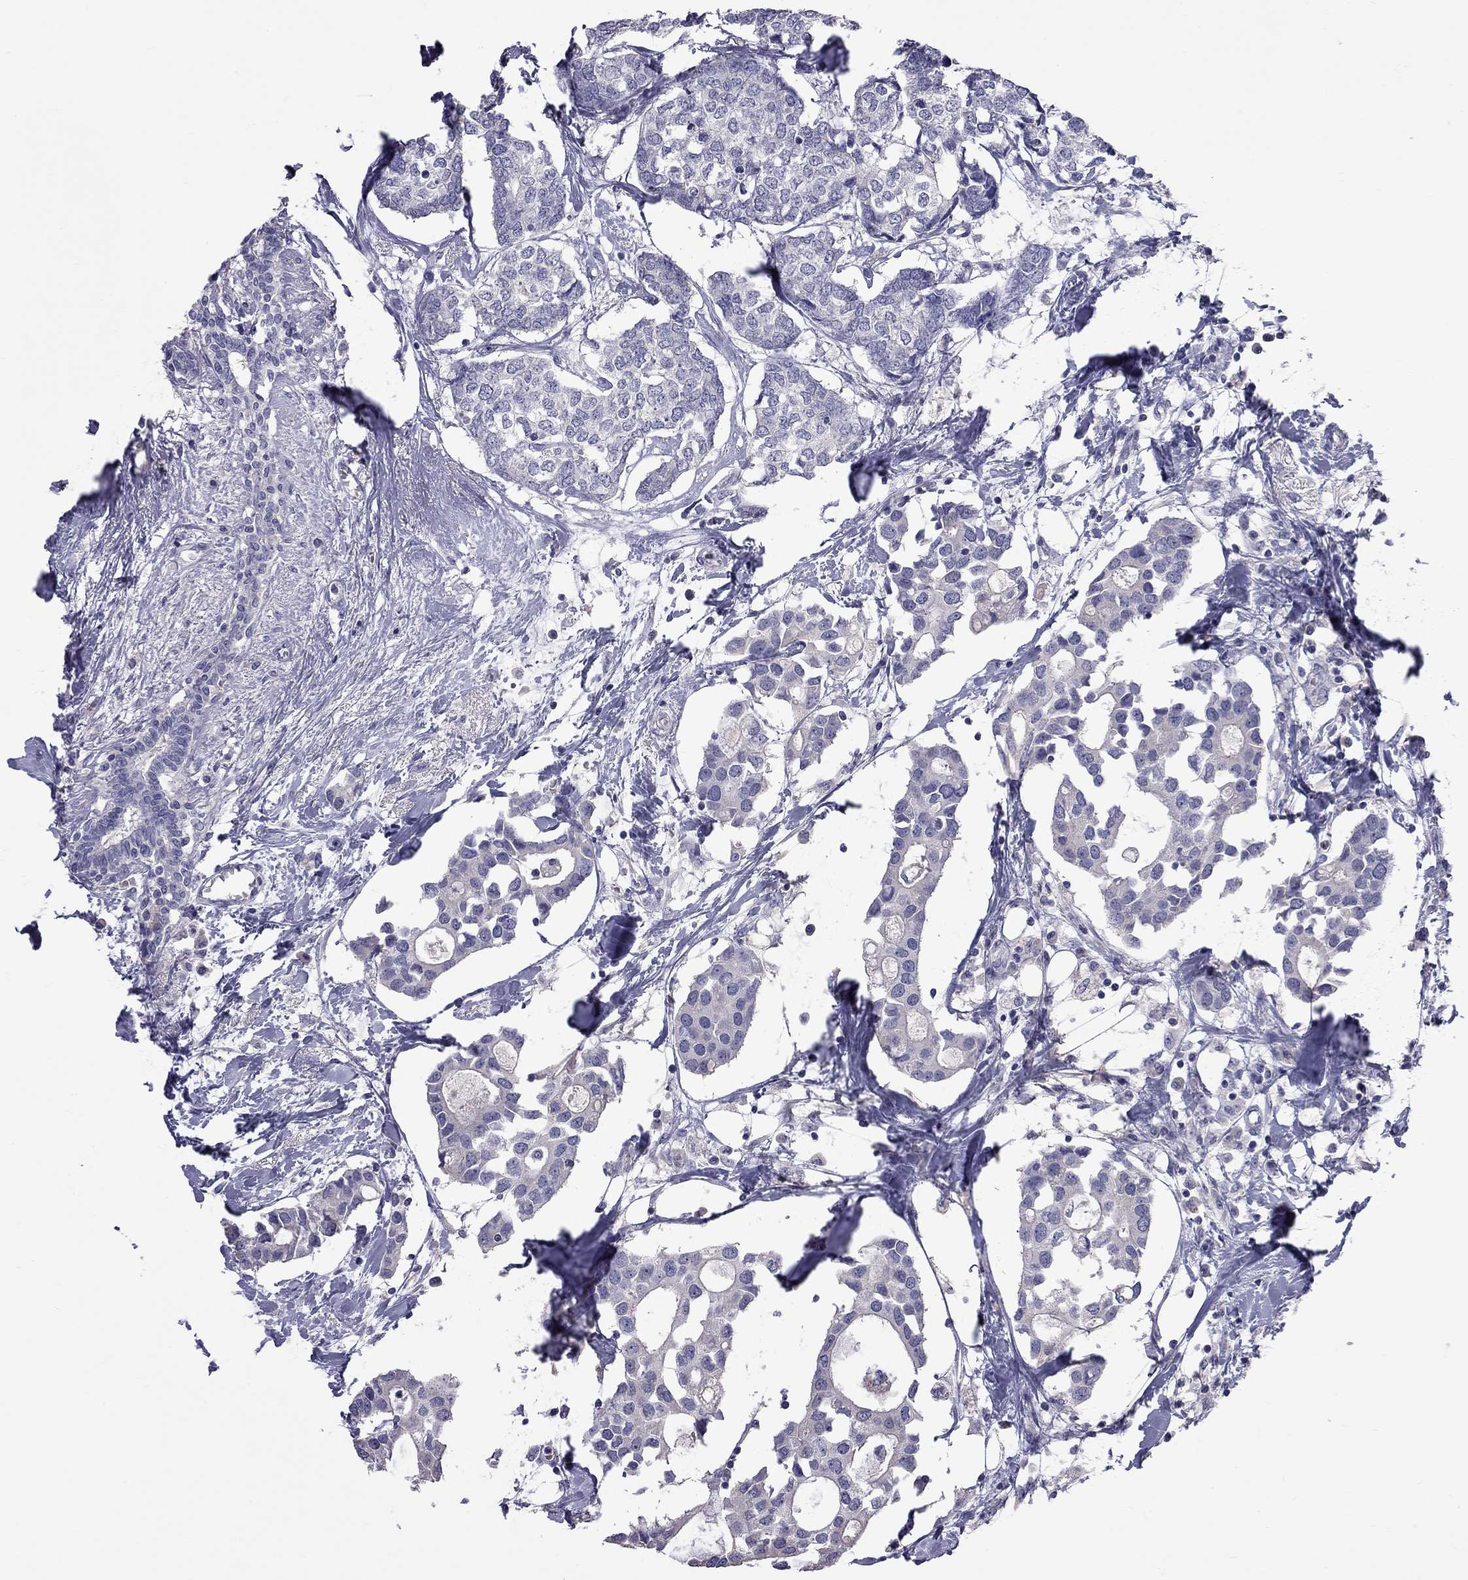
{"staining": {"intensity": "negative", "quantity": "none", "location": "none"}, "tissue": "breast cancer", "cell_type": "Tumor cells", "image_type": "cancer", "snomed": [{"axis": "morphology", "description": "Duct carcinoma"}, {"axis": "topography", "description": "Breast"}], "caption": "A histopathology image of human infiltrating ductal carcinoma (breast) is negative for staining in tumor cells. (Brightfield microscopy of DAB immunohistochemistry (IHC) at high magnification).", "gene": "CFAP91", "patient": {"sex": "female", "age": 83}}